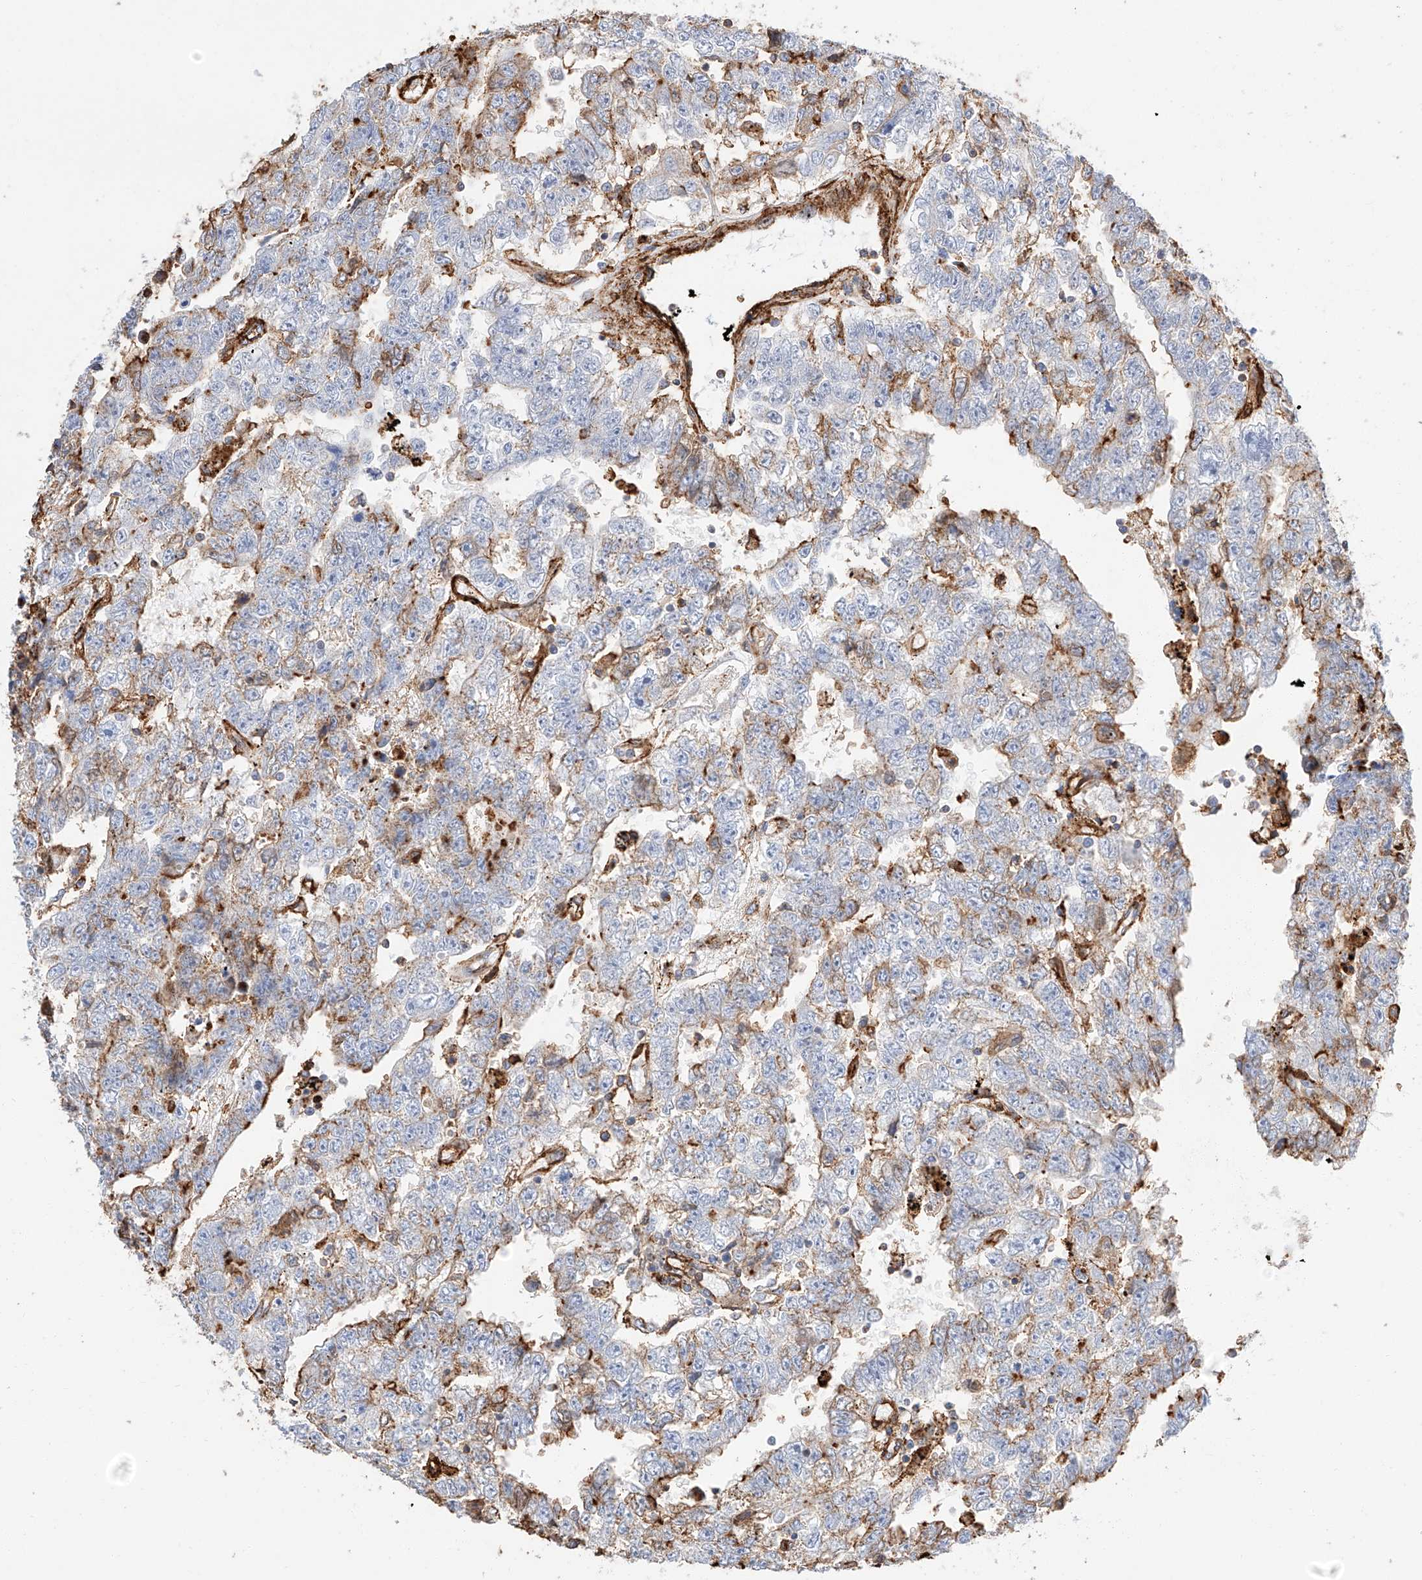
{"staining": {"intensity": "moderate", "quantity": "<25%", "location": "cytoplasmic/membranous"}, "tissue": "testis cancer", "cell_type": "Tumor cells", "image_type": "cancer", "snomed": [{"axis": "morphology", "description": "Carcinoma, Embryonal, NOS"}, {"axis": "topography", "description": "Testis"}], "caption": "This photomicrograph demonstrates immunohistochemistry (IHC) staining of human embryonal carcinoma (testis), with low moderate cytoplasmic/membranous staining in approximately <25% of tumor cells.", "gene": "WFS1", "patient": {"sex": "male", "age": 25}}